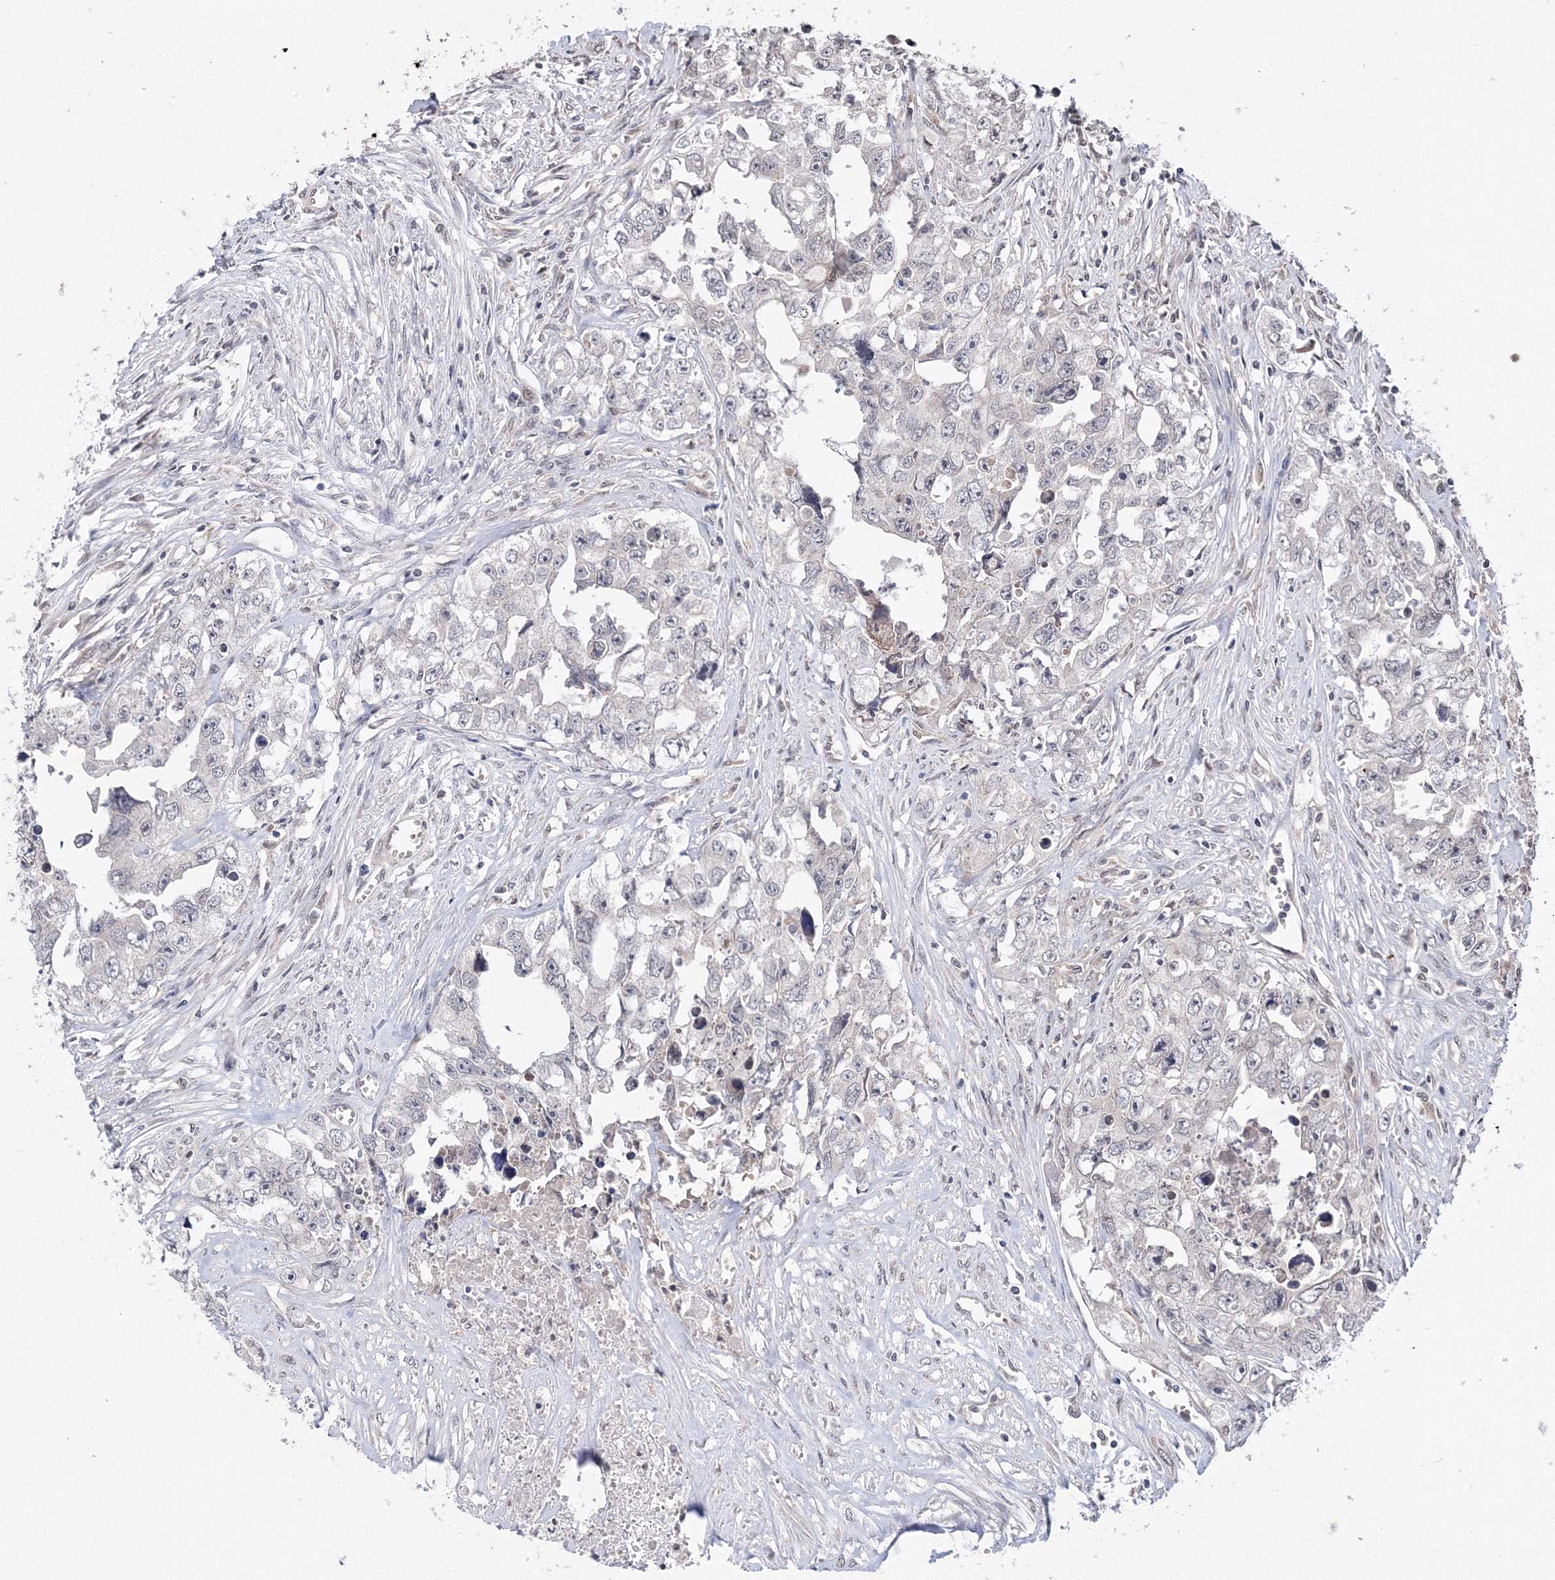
{"staining": {"intensity": "negative", "quantity": "none", "location": "none"}, "tissue": "testis cancer", "cell_type": "Tumor cells", "image_type": "cancer", "snomed": [{"axis": "morphology", "description": "Seminoma, NOS"}, {"axis": "morphology", "description": "Carcinoma, Embryonal, NOS"}, {"axis": "topography", "description": "Testis"}], "caption": "This is an IHC image of human seminoma (testis). There is no staining in tumor cells.", "gene": "GPN1", "patient": {"sex": "male", "age": 43}}